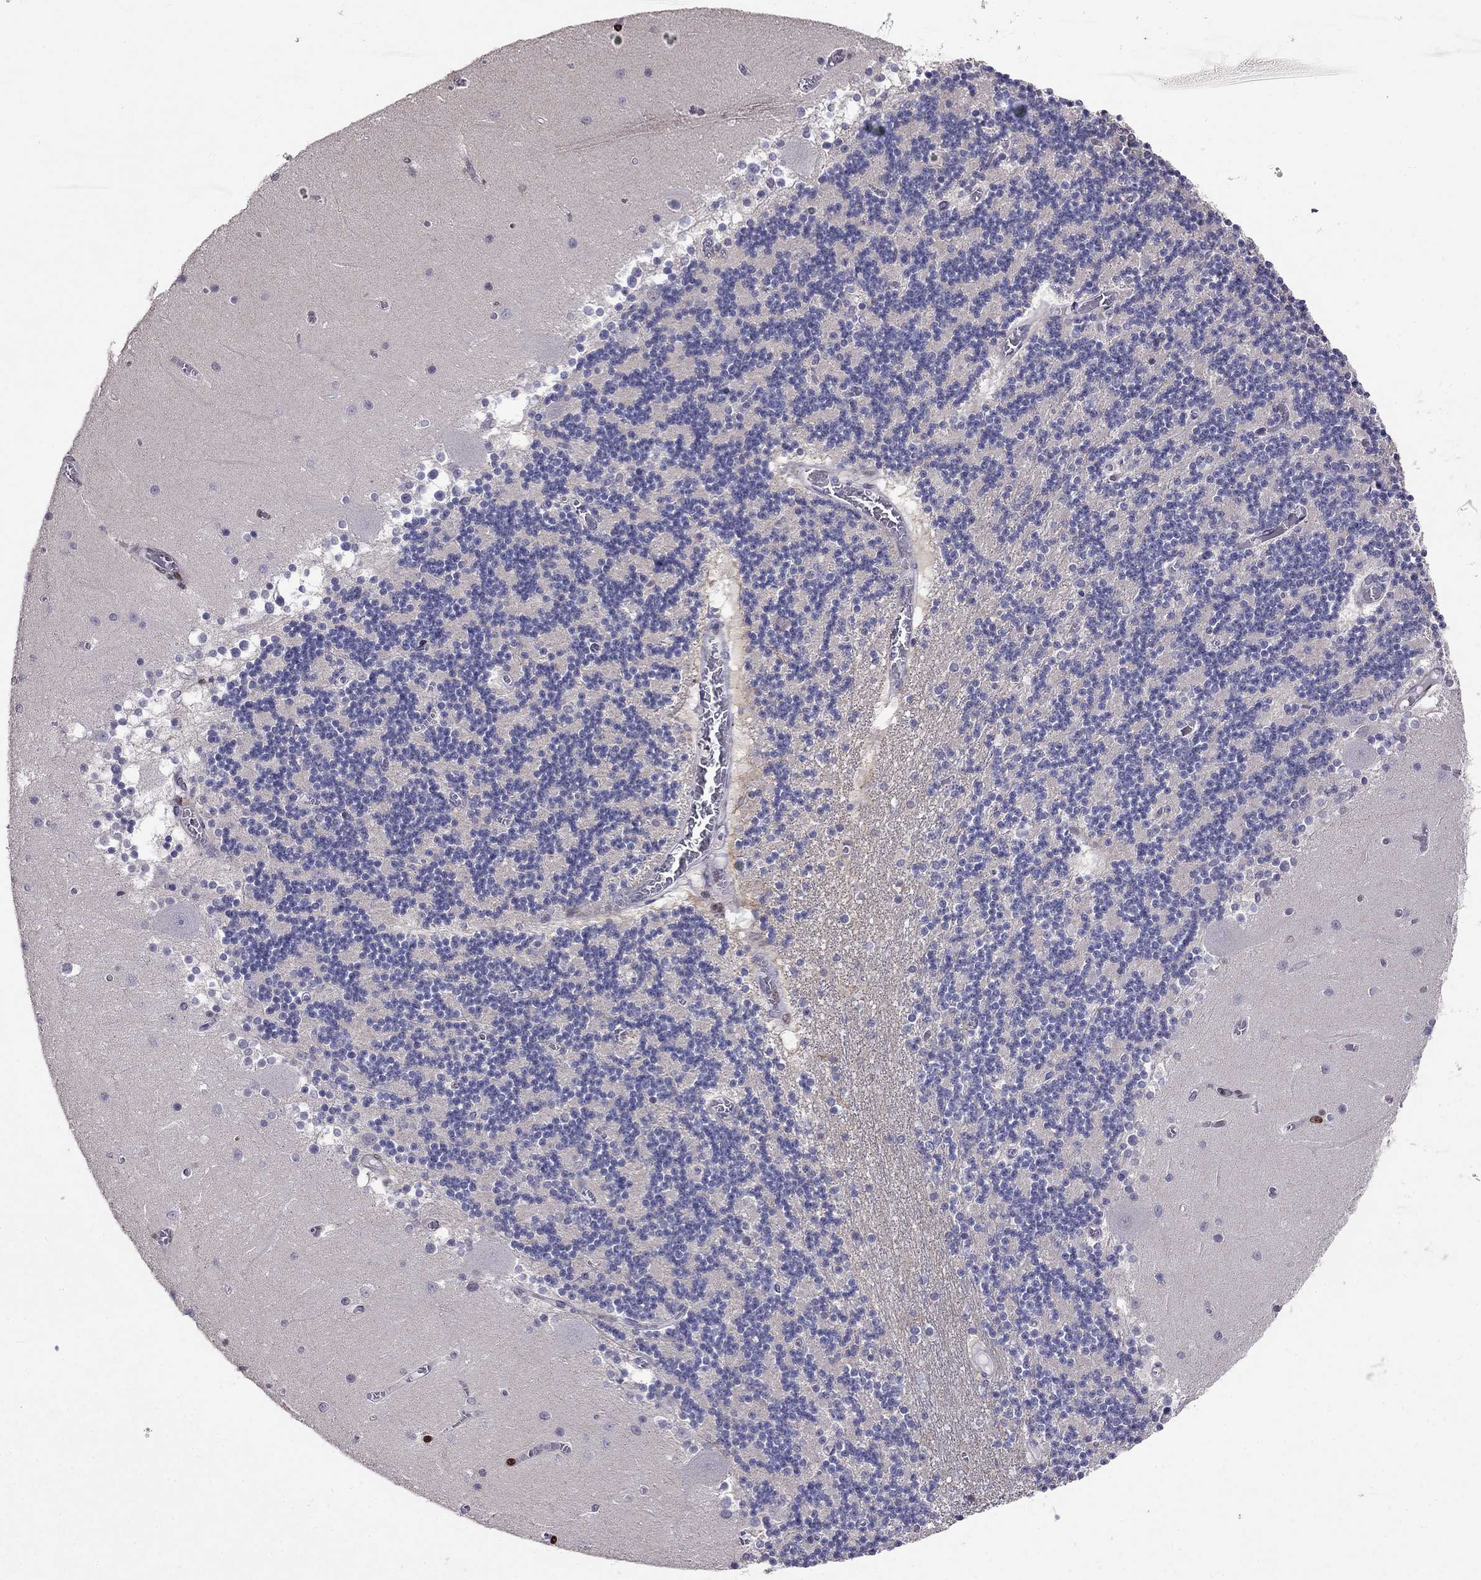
{"staining": {"intensity": "negative", "quantity": "none", "location": "none"}, "tissue": "cerebellum", "cell_type": "Cells in granular layer", "image_type": "normal", "snomed": [{"axis": "morphology", "description": "Normal tissue, NOS"}, {"axis": "topography", "description": "Cerebellum"}], "caption": "An image of cerebellum stained for a protein displays no brown staining in cells in granular layer.", "gene": "MAGEB4", "patient": {"sex": "female", "age": 28}}